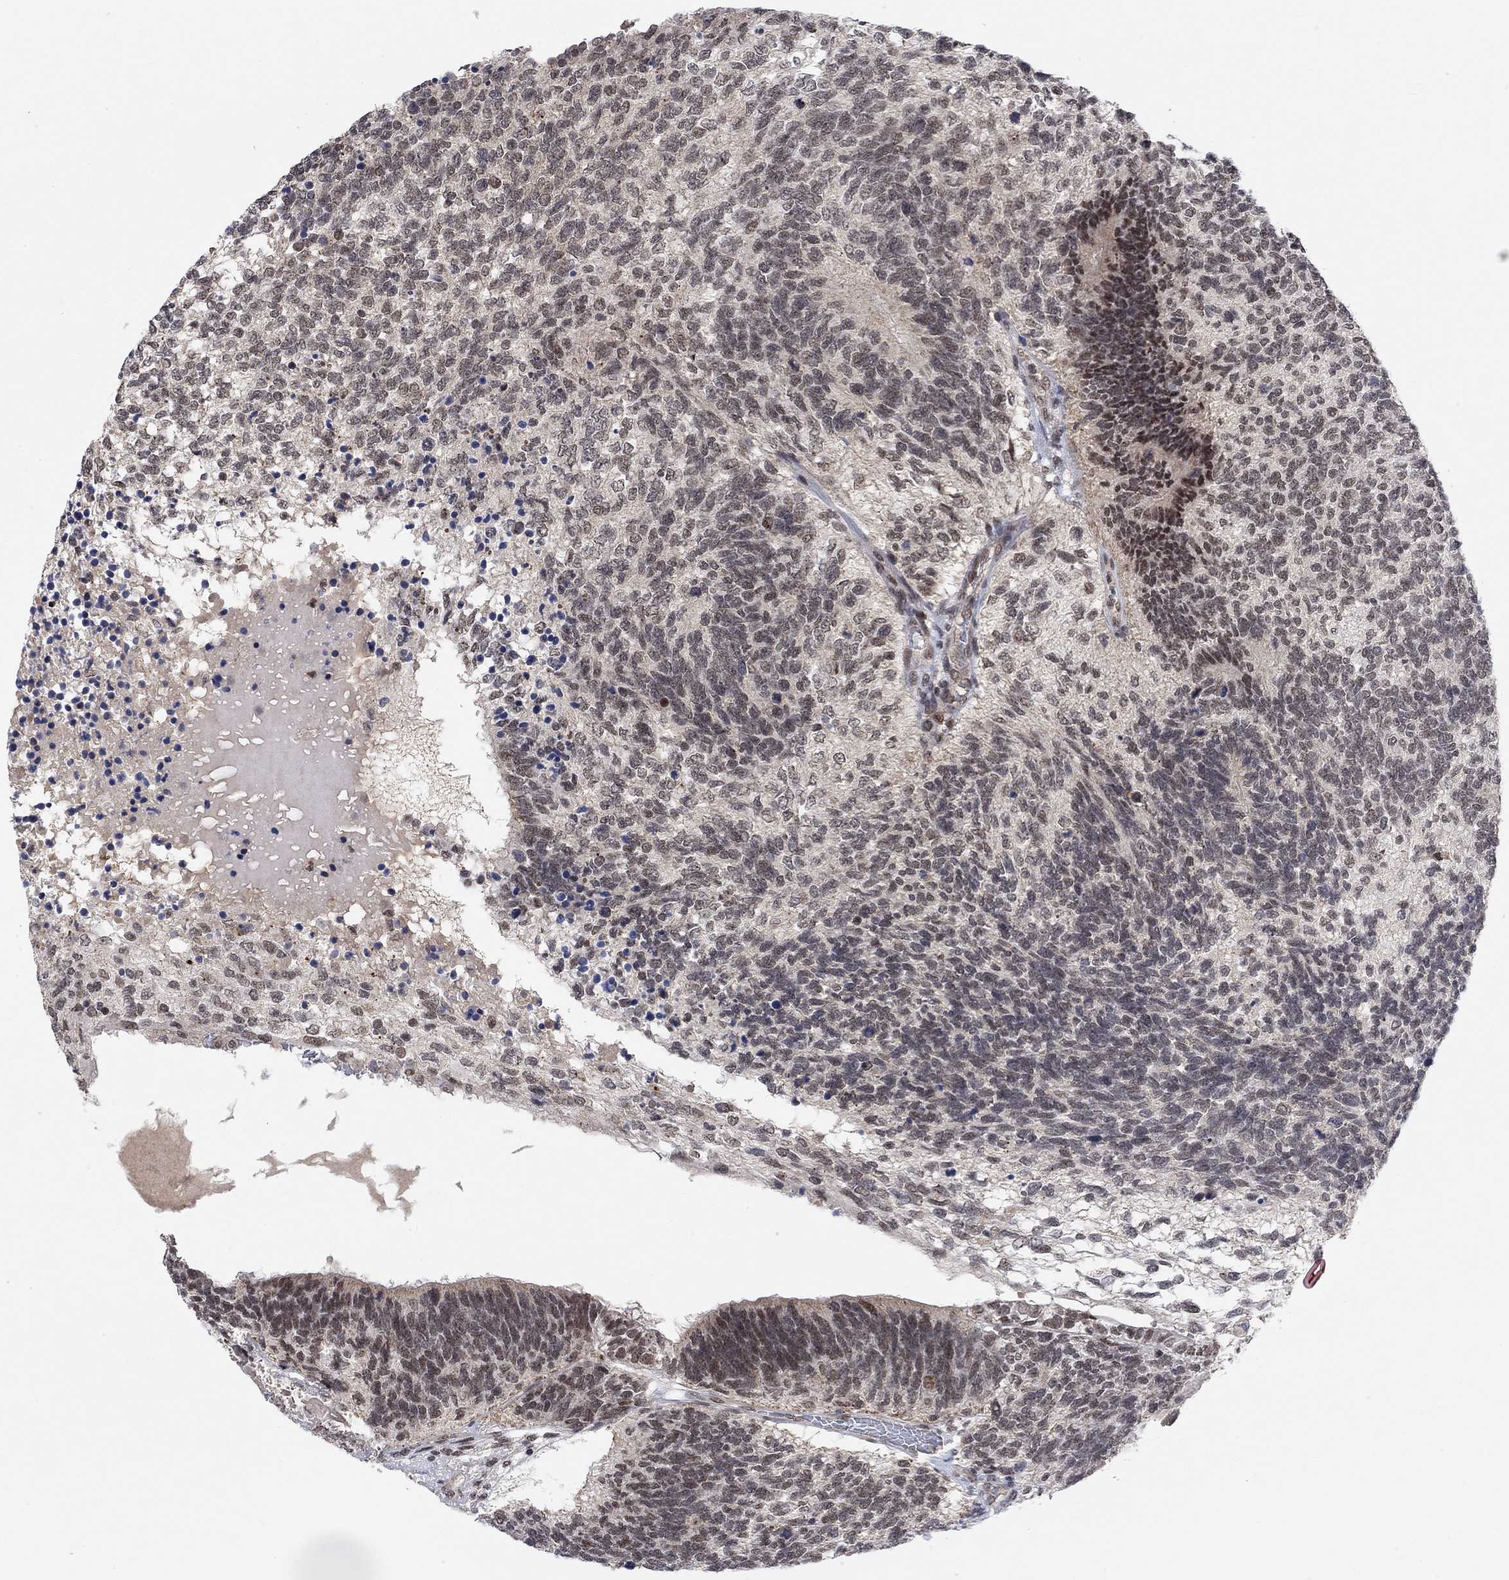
{"staining": {"intensity": "moderate", "quantity": "<25%", "location": "nuclear"}, "tissue": "testis cancer", "cell_type": "Tumor cells", "image_type": "cancer", "snomed": [{"axis": "morphology", "description": "Seminoma, NOS"}, {"axis": "morphology", "description": "Carcinoma, Embryonal, NOS"}, {"axis": "topography", "description": "Testis"}], "caption": "Protein expression analysis of human testis embryonal carcinoma reveals moderate nuclear positivity in approximately <25% of tumor cells.", "gene": "THAP8", "patient": {"sex": "male", "age": 41}}